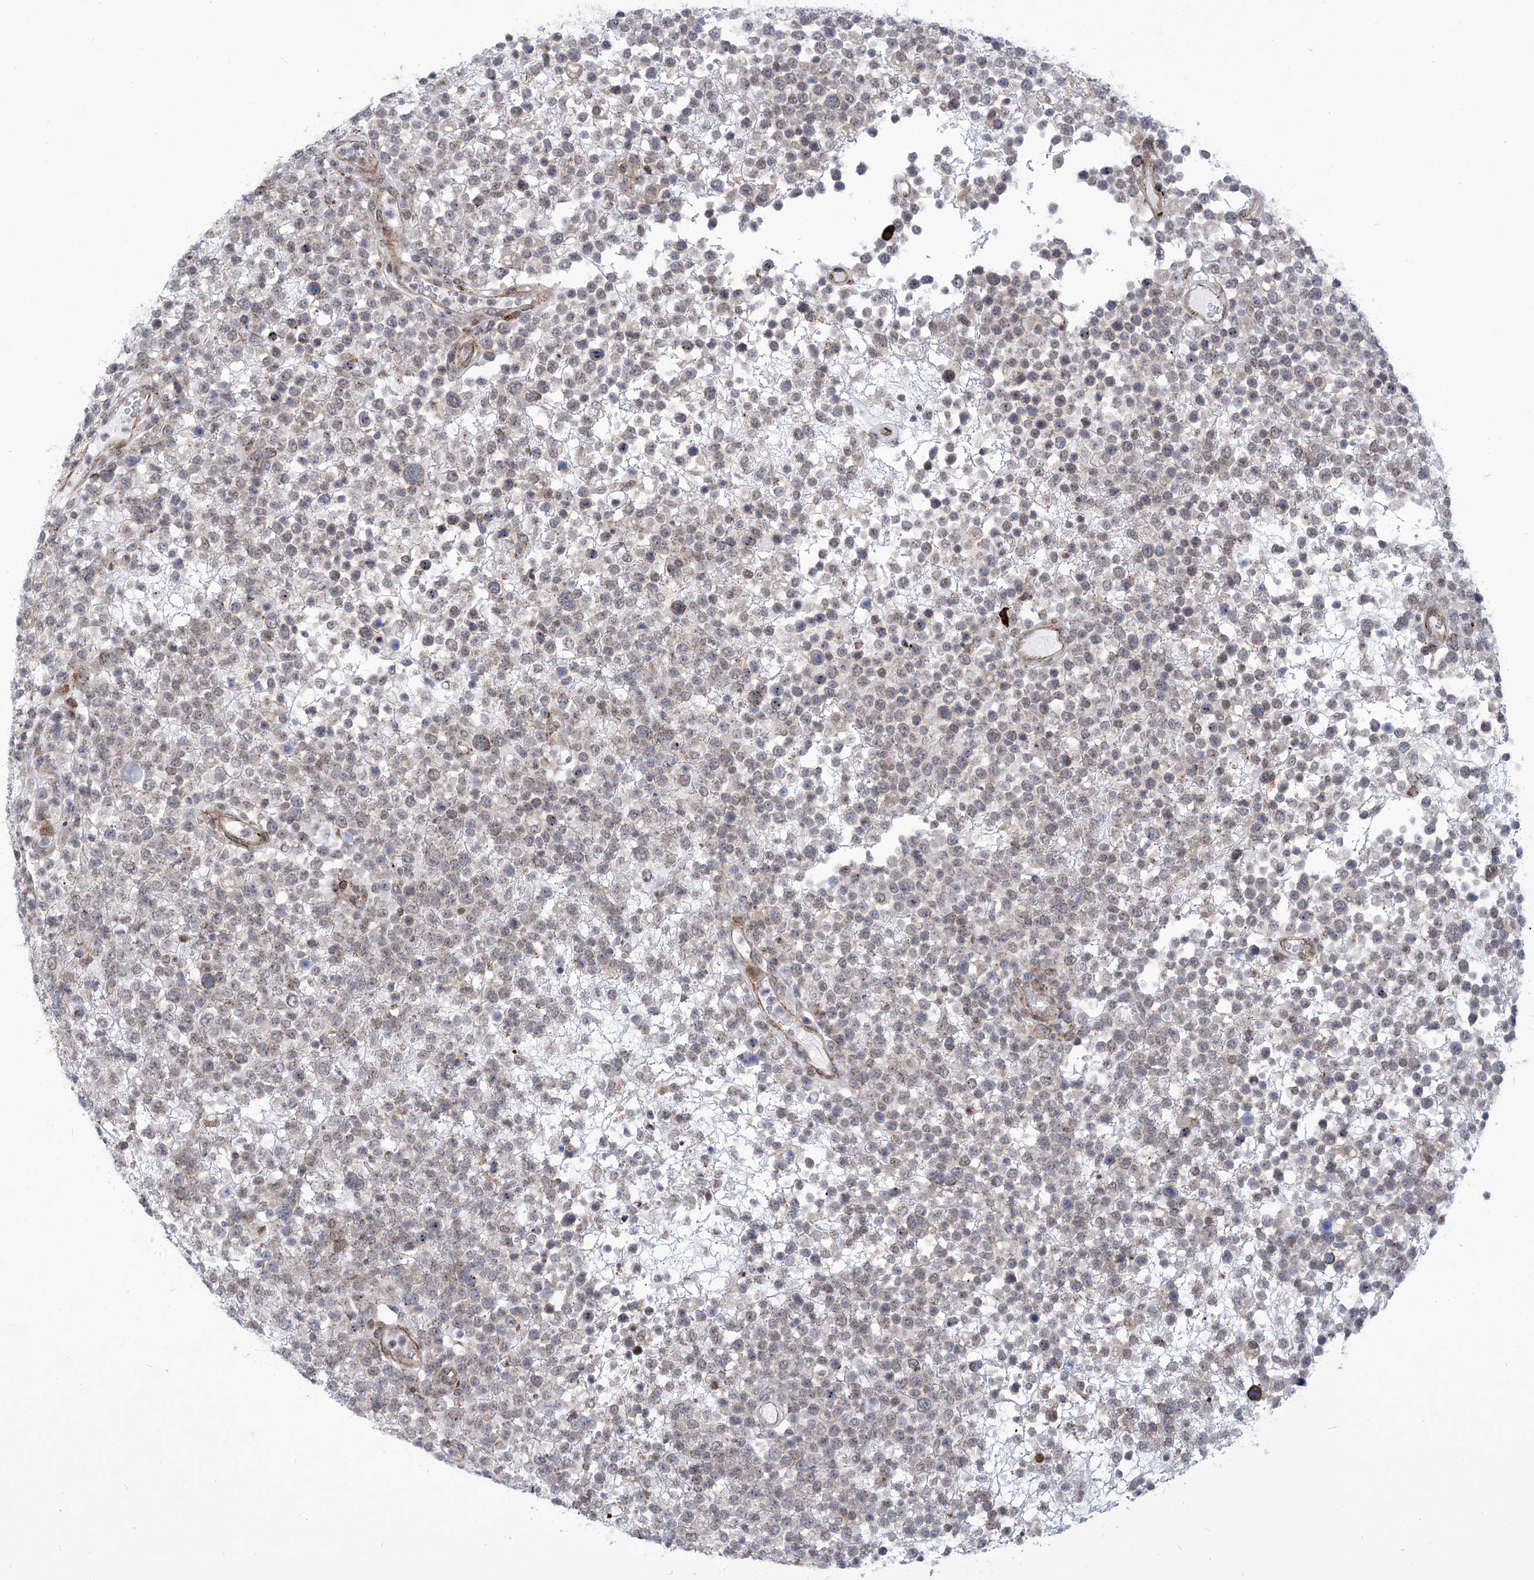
{"staining": {"intensity": "weak", "quantity": "<25%", "location": "cytoplasmic/membranous"}, "tissue": "lymphoma", "cell_type": "Tumor cells", "image_type": "cancer", "snomed": [{"axis": "morphology", "description": "Malignant lymphoma, non-Hodgkin's type, High grade"}, {"axis": "topography", "description": "Colon"}], "caption": "A histopathology image of human lymphoma is negative for staining in tumor cells.", "gene": "CEP290", "patient": {"sex": "female", "age": 53}}